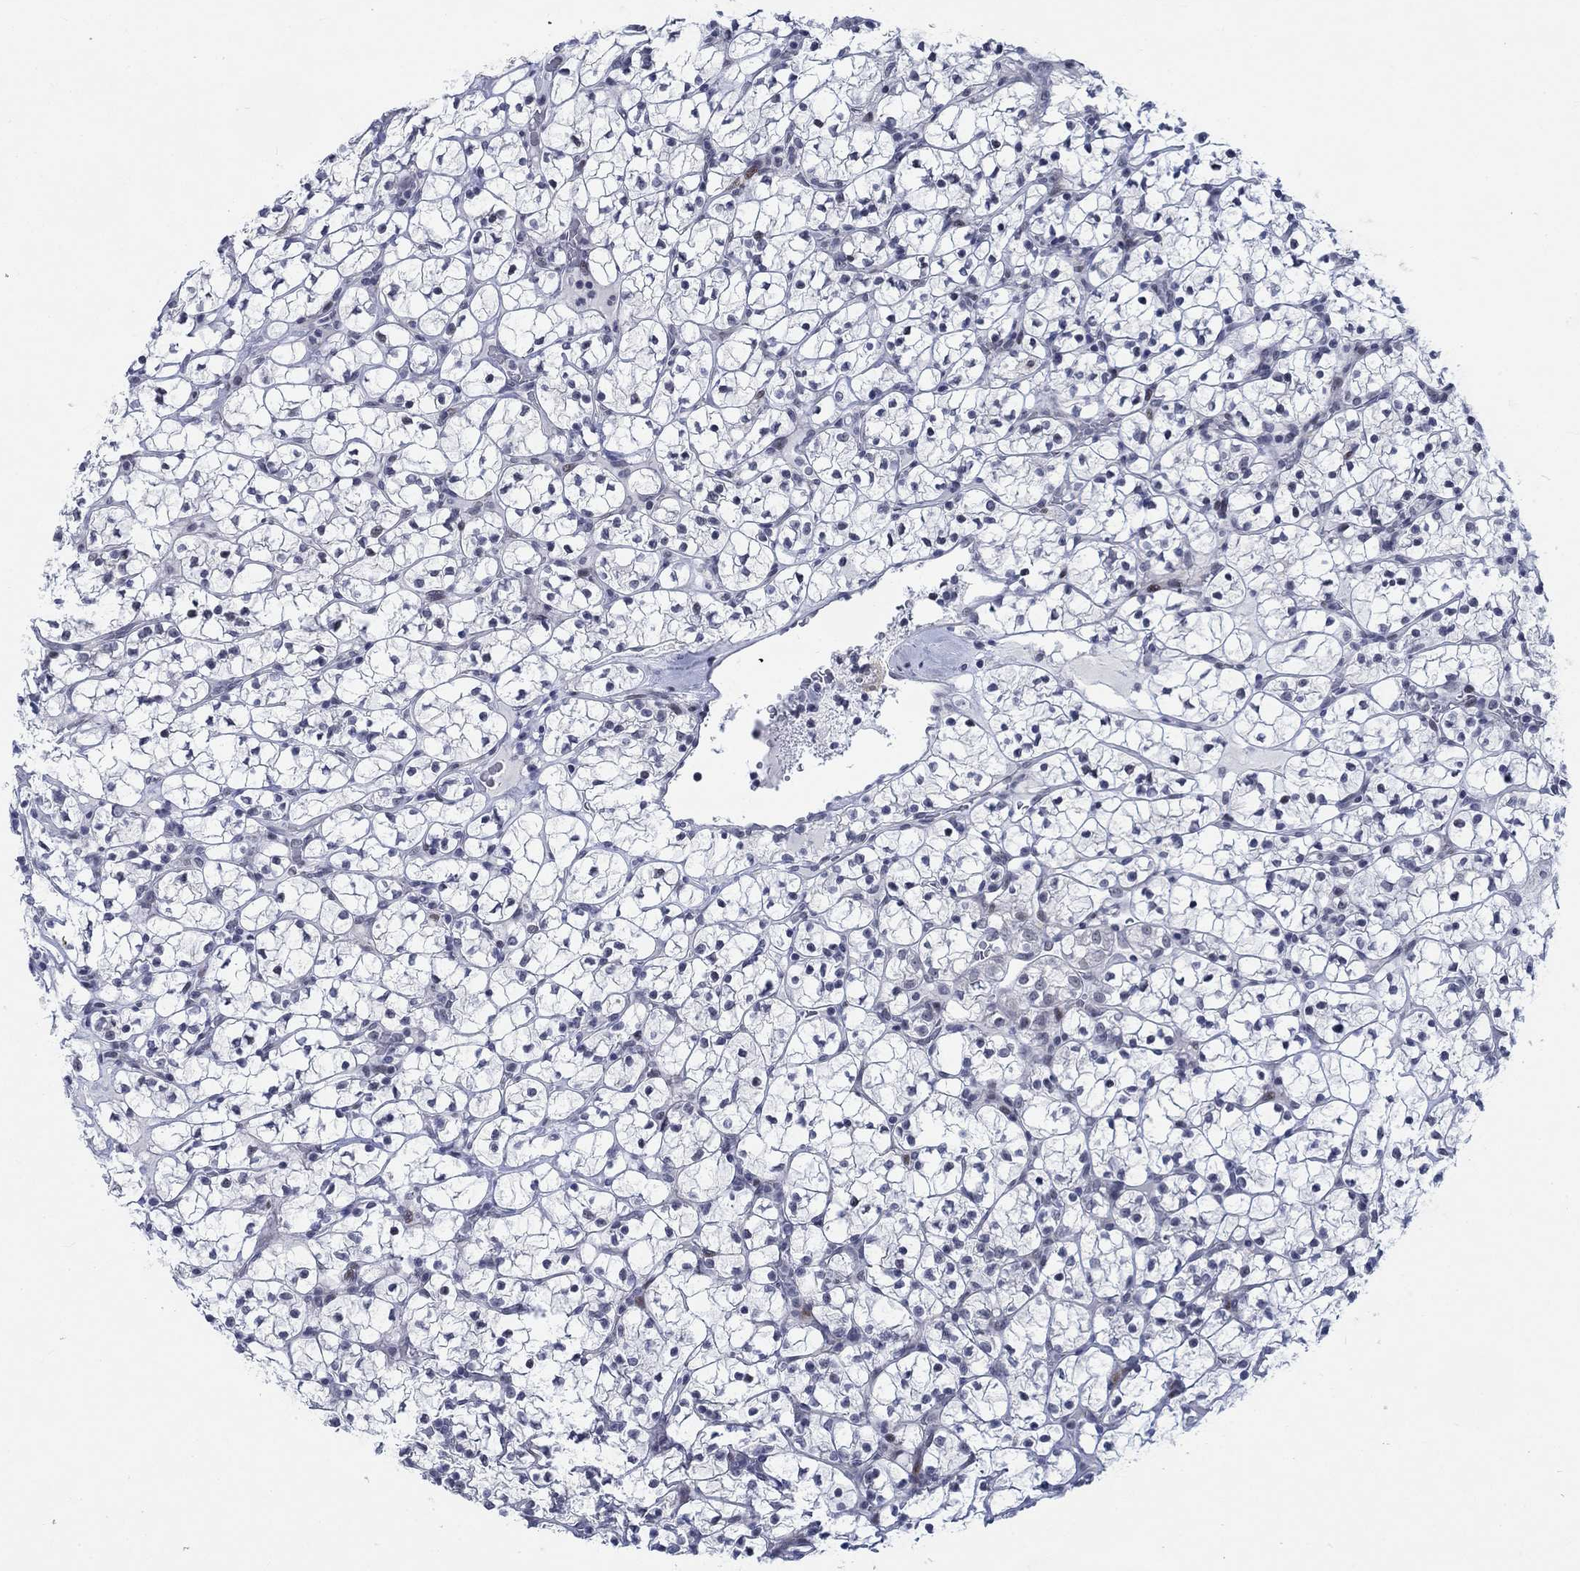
{"staining": {"intensity": "negative", "quantity": "none", "location": "none"}, "tissue": "renal cancer", "cell_type": "Tumor cells", "image_type": "cancer", "snomed": [{"axis": "morphology", "description": "Adenocarcinoma, NOS"}, {"axis": "topography", "description": "Kidney"}], "caption": "DAB immunohistochemical staining of renal cancer (adenocarcinoma) exhibits no significant positivity in tumor cells.", "gene": "NEU3", "patient": {"sex": "female", "age": 89}}